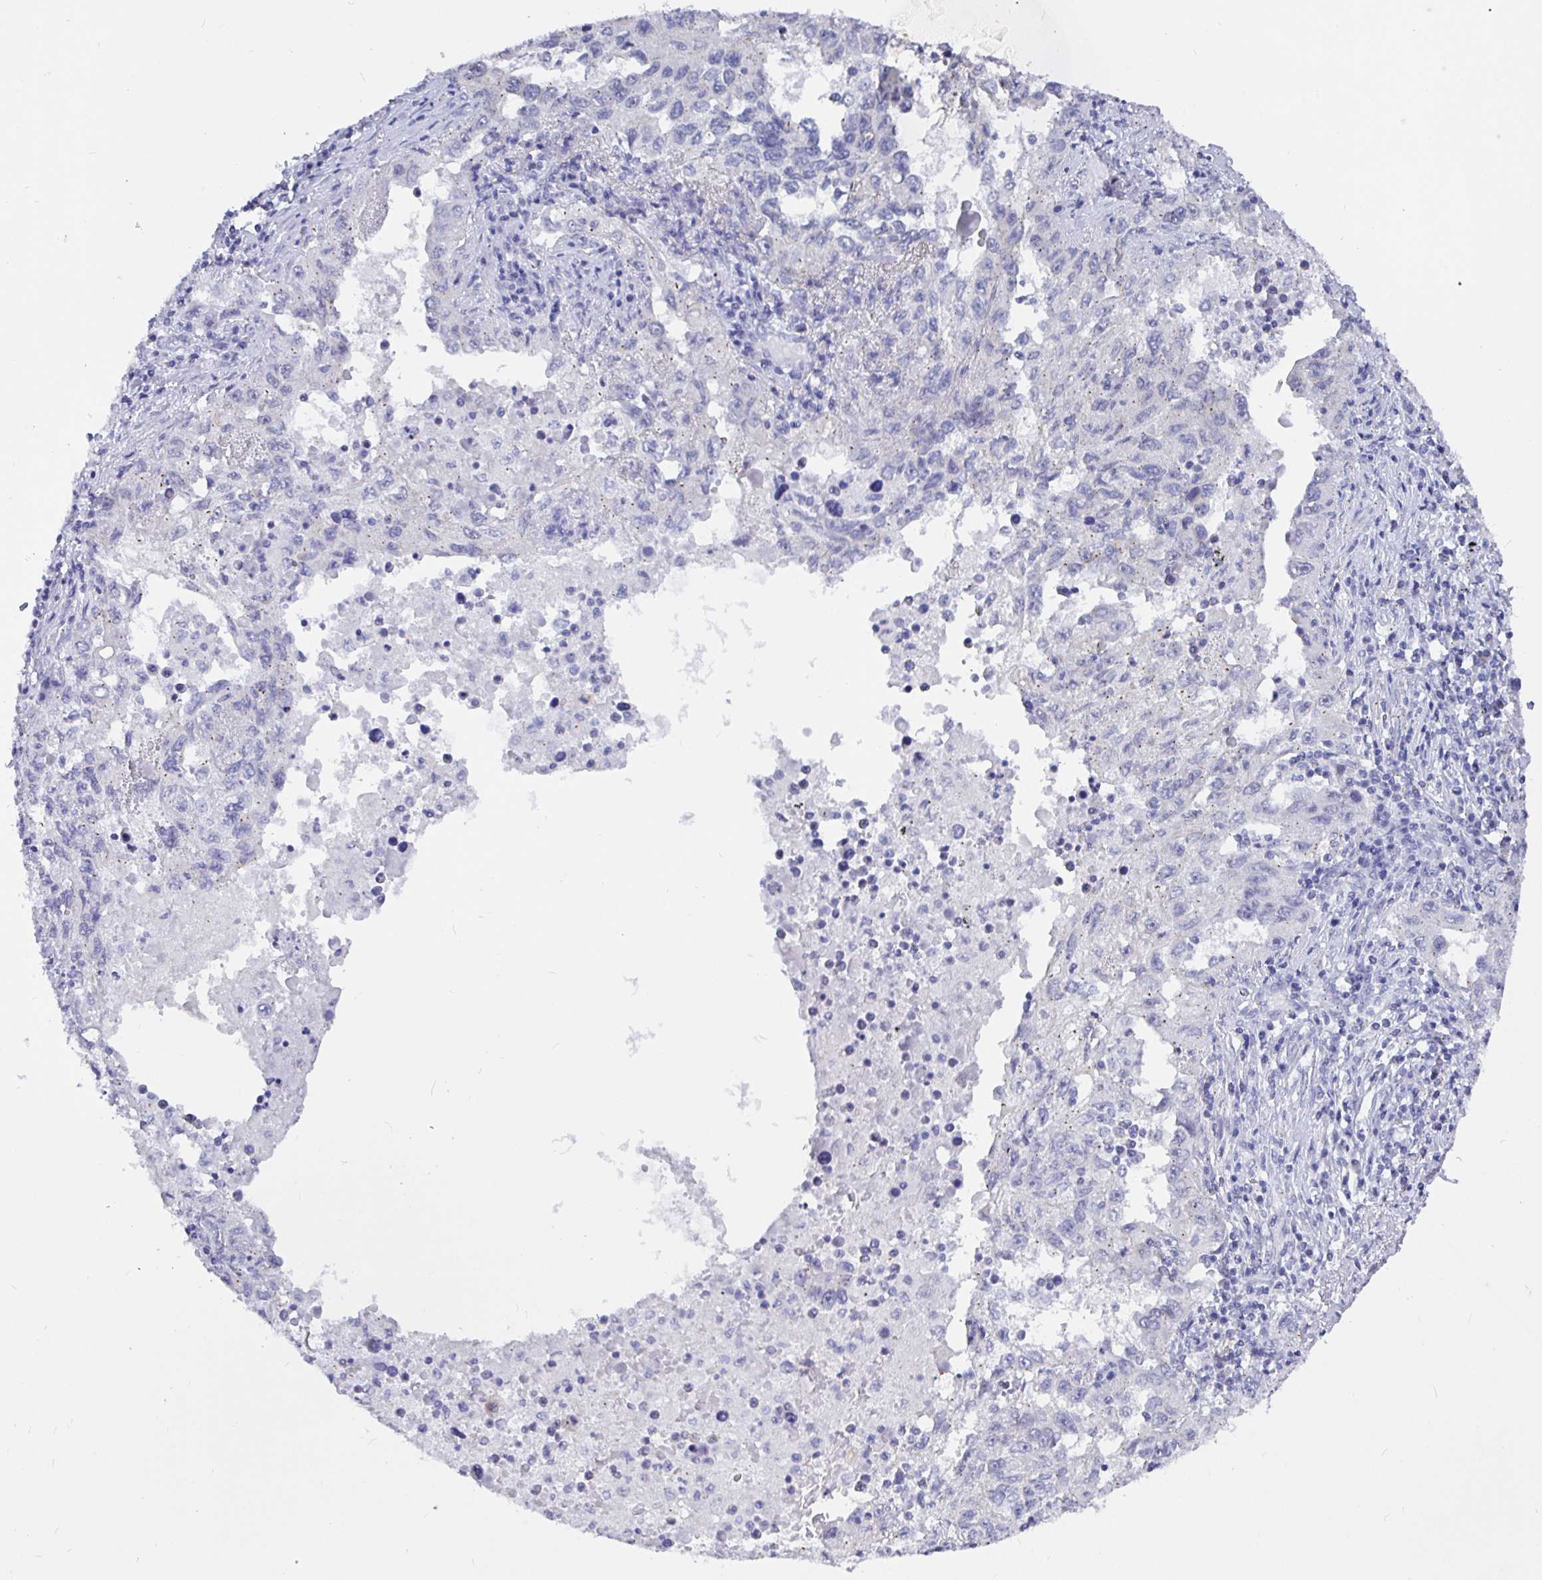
{"staining": {"intensity": "weak", "quantity": "<25%", "location": "cytoplasmic/membranous"}, "tissue": "lung cancer", "cell_type": "Tumor cells", "image_type": "cancer", "snomed": [{"axis": "morphology", "description": "Adenocarcinoma, NOS"}, {"axis": "topography", "description": "Lung"}], "caption": "This is an immunohistochemistry (IHC) image of lung adenocarcinoma. There is no positivity in tumor cells.", "gene": "EZHIP", "patient": {"sex": "female", "age": 73}}